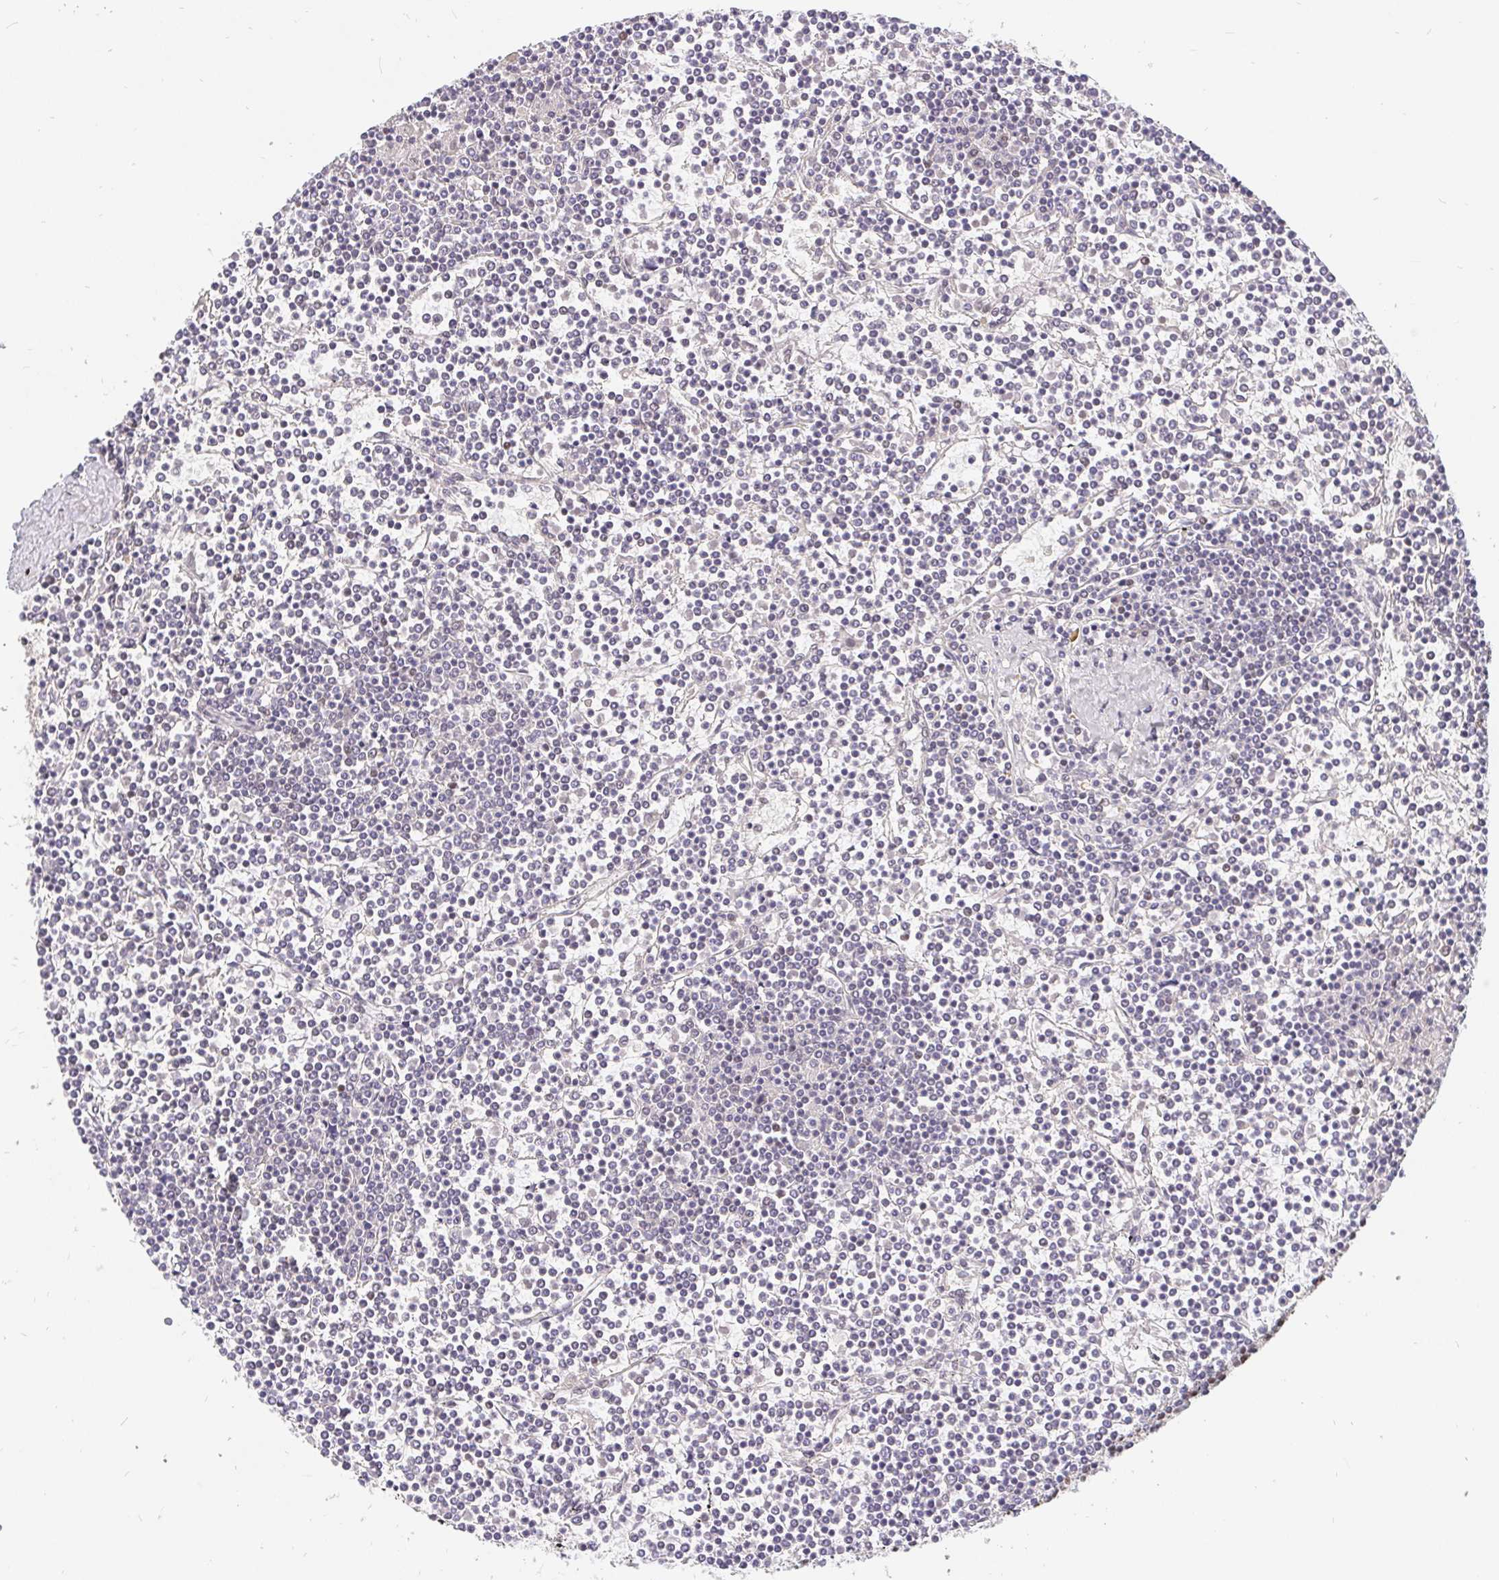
{"staining": {"intensity": "negative", "quantity": "none", "location": "none"}, "tissue": "lymphoma", "cell_type": "Tumor cells", "image_type": "cancer", "snomed": [{"axis": "morphology", "description": "Malignant lymphoma, non-Hodgkin's type, Low grade"}, {"axis": "topography", "description": "Spleen"}], "caption": "Tumor cells show no significant positivity in lymphoma.", "gene": "POU2F1", "patient": {"sex": "female", "age": 19}}